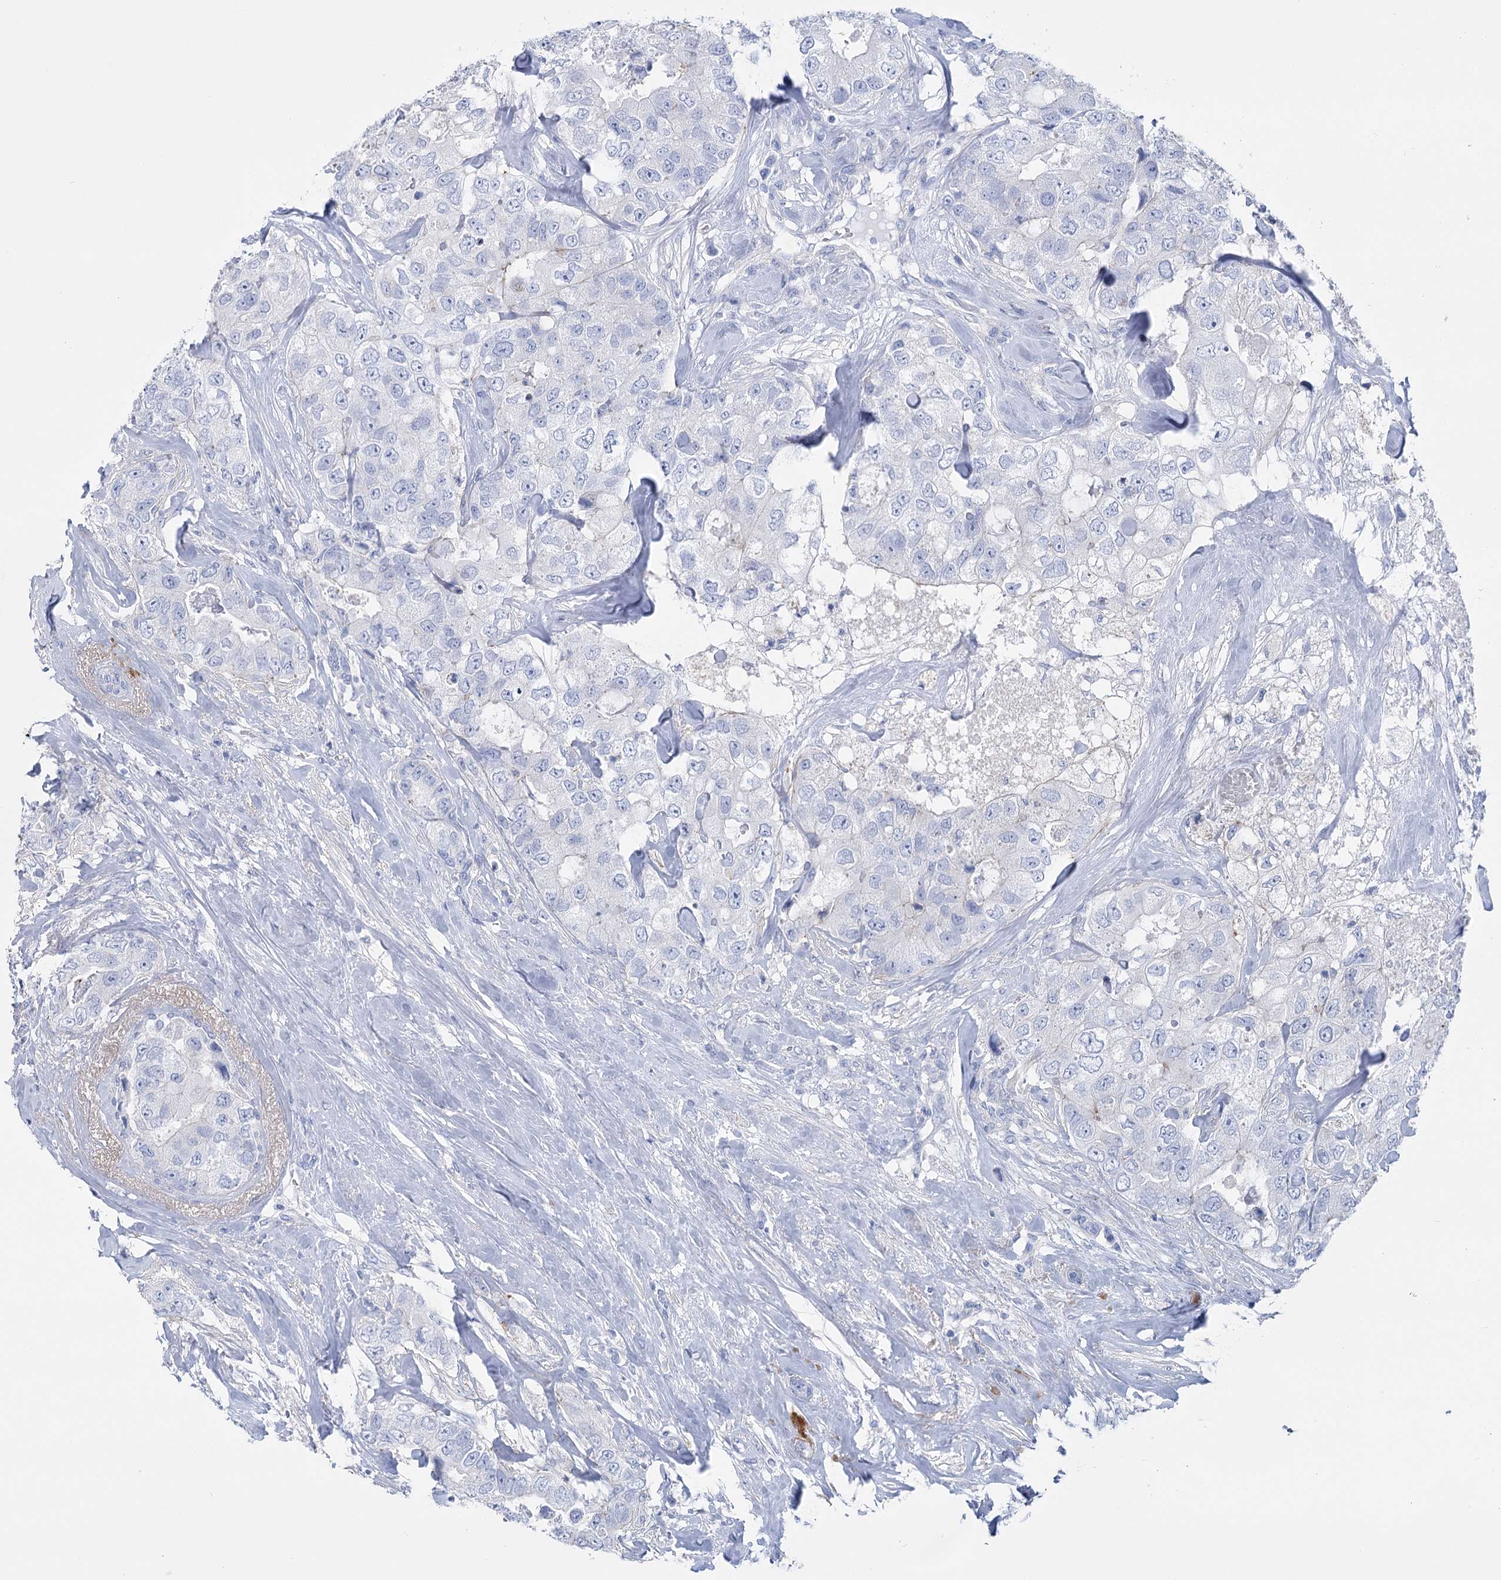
{"staining": {"intensity": "negative", "quantity": "none", "location": "none"}, "tissue": "breast cancer", "cell_type": "Tumor cells", "image_type": "cancer", "snomed": [{"axis": "morphology", "description": "Duct carcinoma"}, {"axis": "topography", "description": "Breast"}], "caption": "Immunohistochemistry photomicrograph of neoplastic tissue: human breast intraductal carcinoma stained with DAB (3,3'-diaminobenzidine) shows no significant protein expression in tumor cells.", "gene": "PCDHA1", "patient": {"sex": "female", "age": 62}}